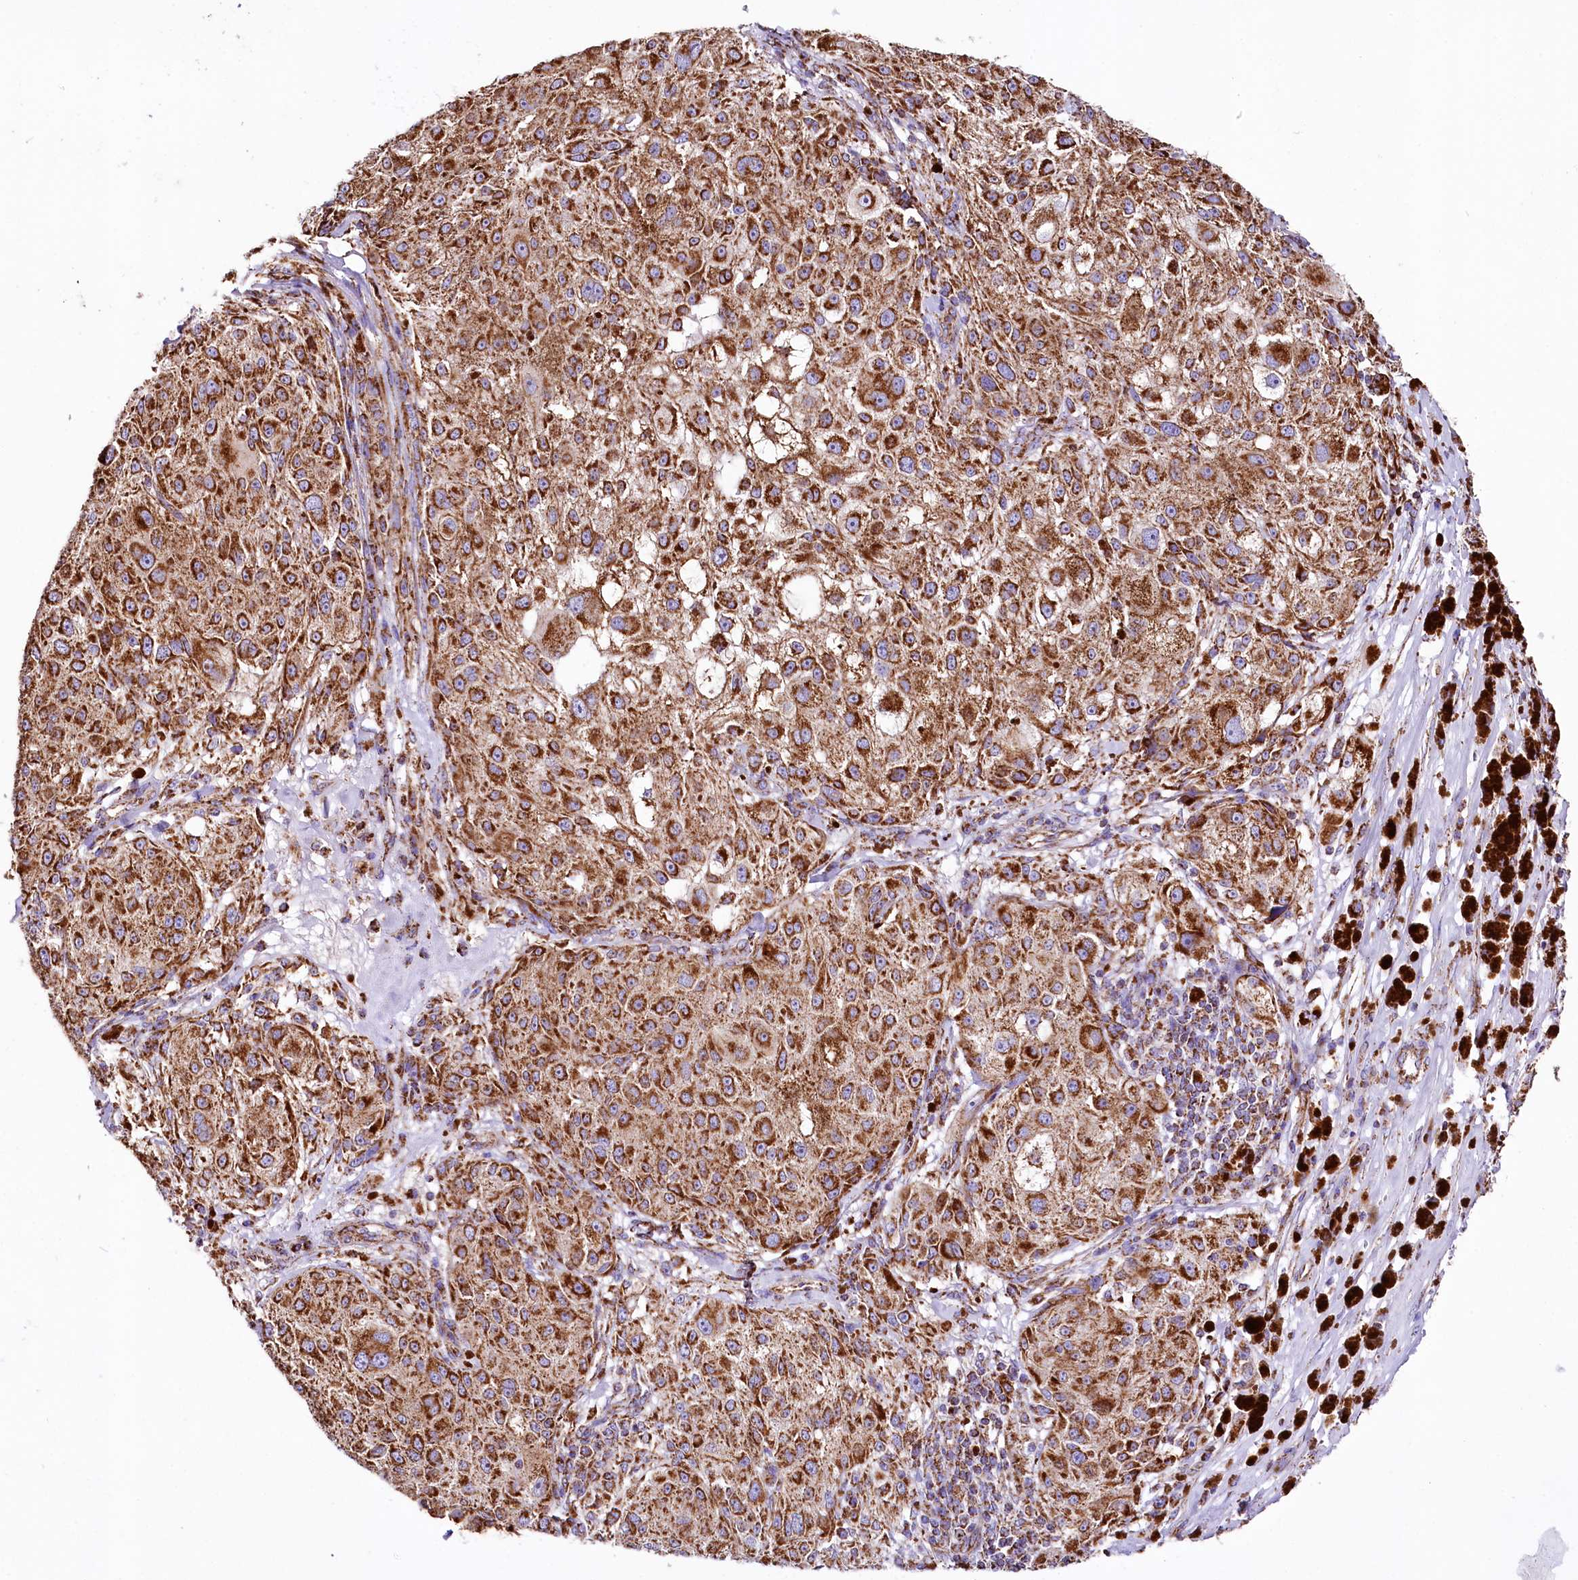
{"staining": {"intensity": "strong", "quantity": ">75%", "location": "cytoplasmic/membranous"}, "tissue": "melanoma", "cell_type": "Tumor cells", "image_type": "cancer", "snomed": [{"axis": "morphology", "description": "Necrosis, NOS"}, {"axis": "morphology", "description": "Malignant melanoma, NOS"}, {"axis": "topography", "description": "Skin"}], "caption": "Protein expression analysis of melanoma reveals strong cytoplasmic/membranous expression in approximately >75% of tumor cells.", "gene": "APLP2", "patient": {"sex": "female", "age": 87}}